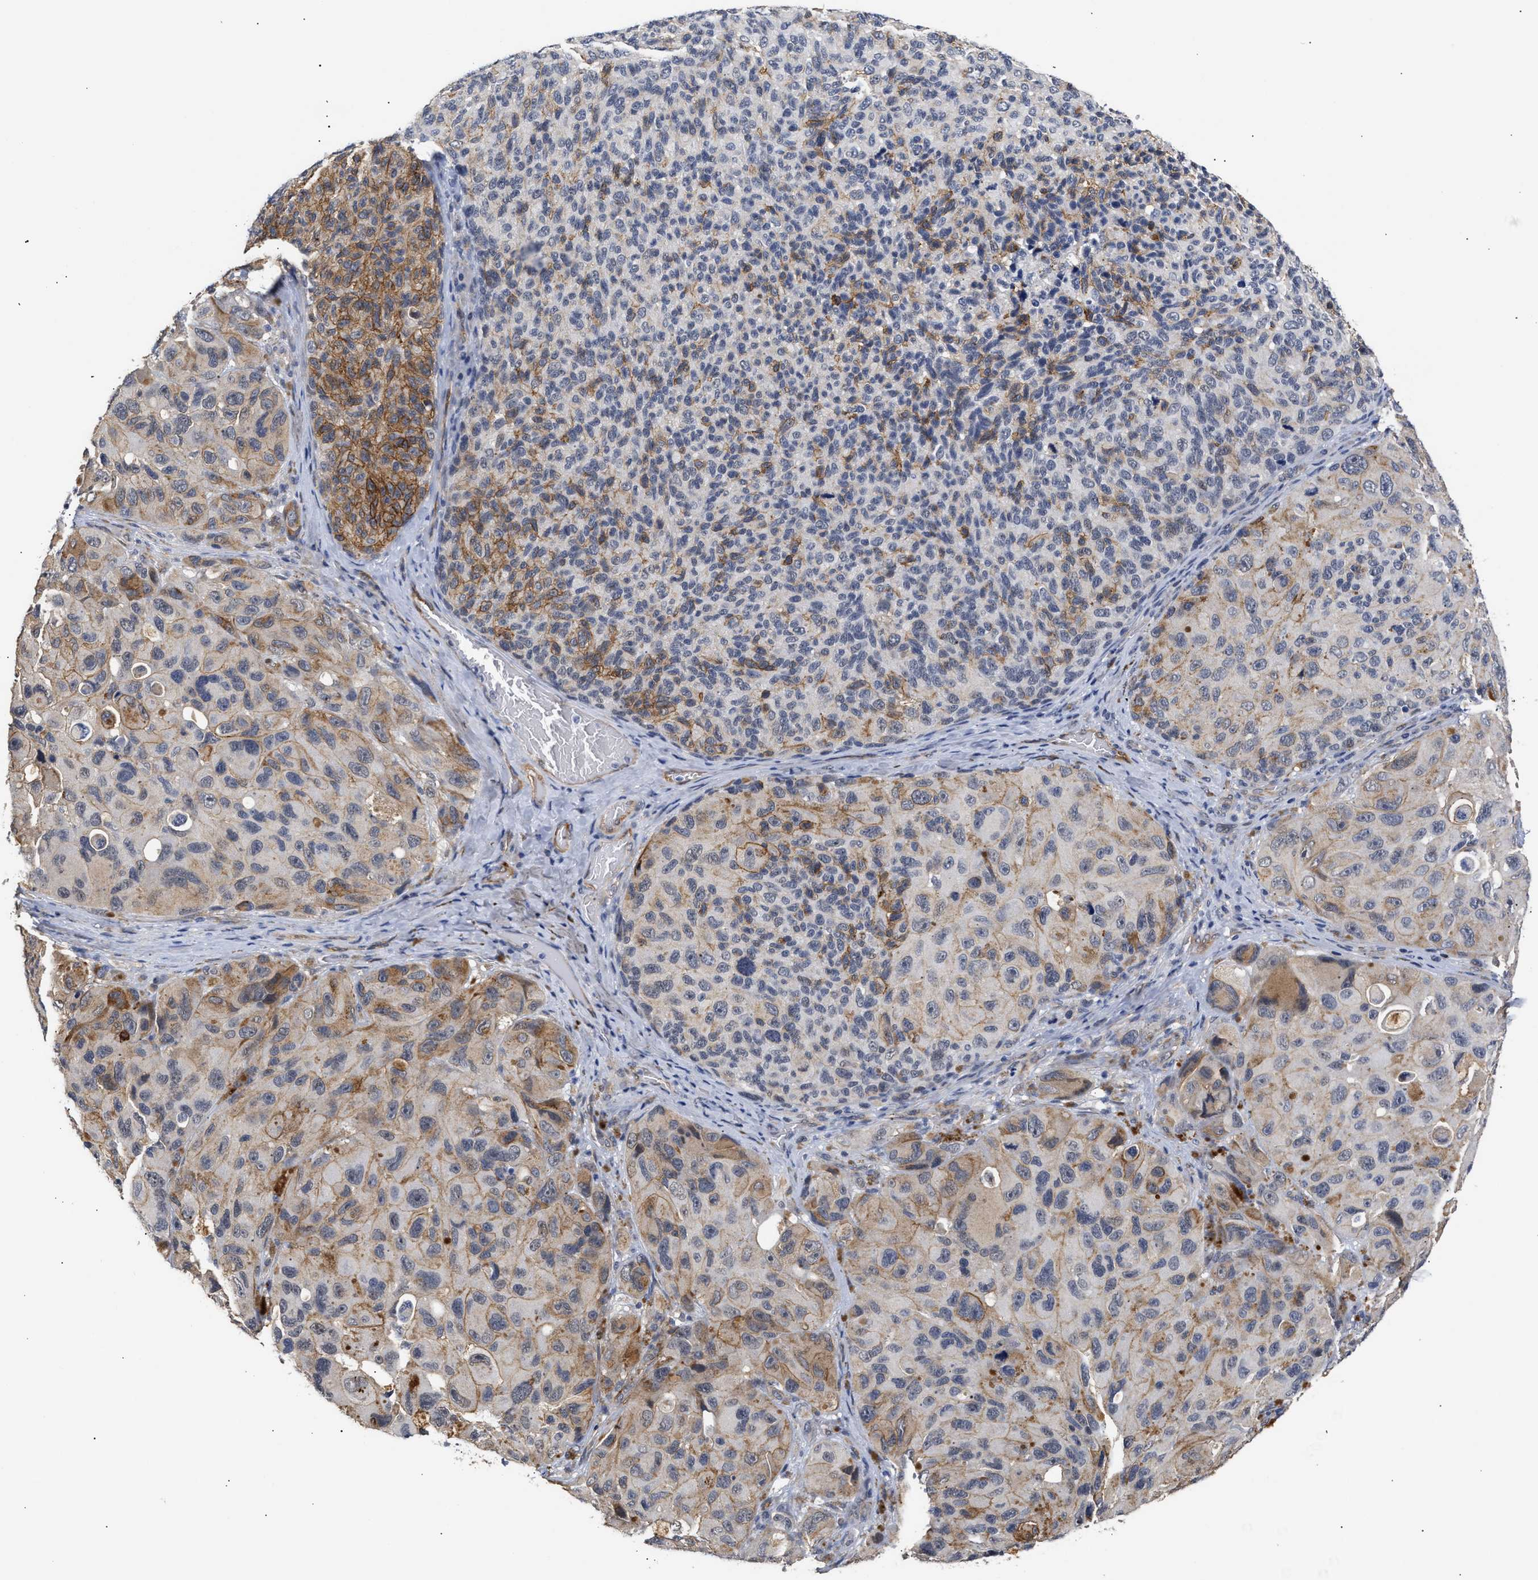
{"staining": {"intensity": "moderate", "quantity": "<25%", "location": "cytoplasmic/membranous"}, "tissue": "melanoma", "cell_type": "Tumor cells", "image_type": "cancer", "snomed": [{"axis": "morphology", "description": "Malignant melanoma, NOS"}, {"axis": "topography", "description": "Skin"}], "caption": "Protein staining shows moderate cytoplasmic/membranous expression in about <25% of tumor cells in melanoma.", "gene": "AHNAK2", "patient": {"sex": "female", "age": 73}}